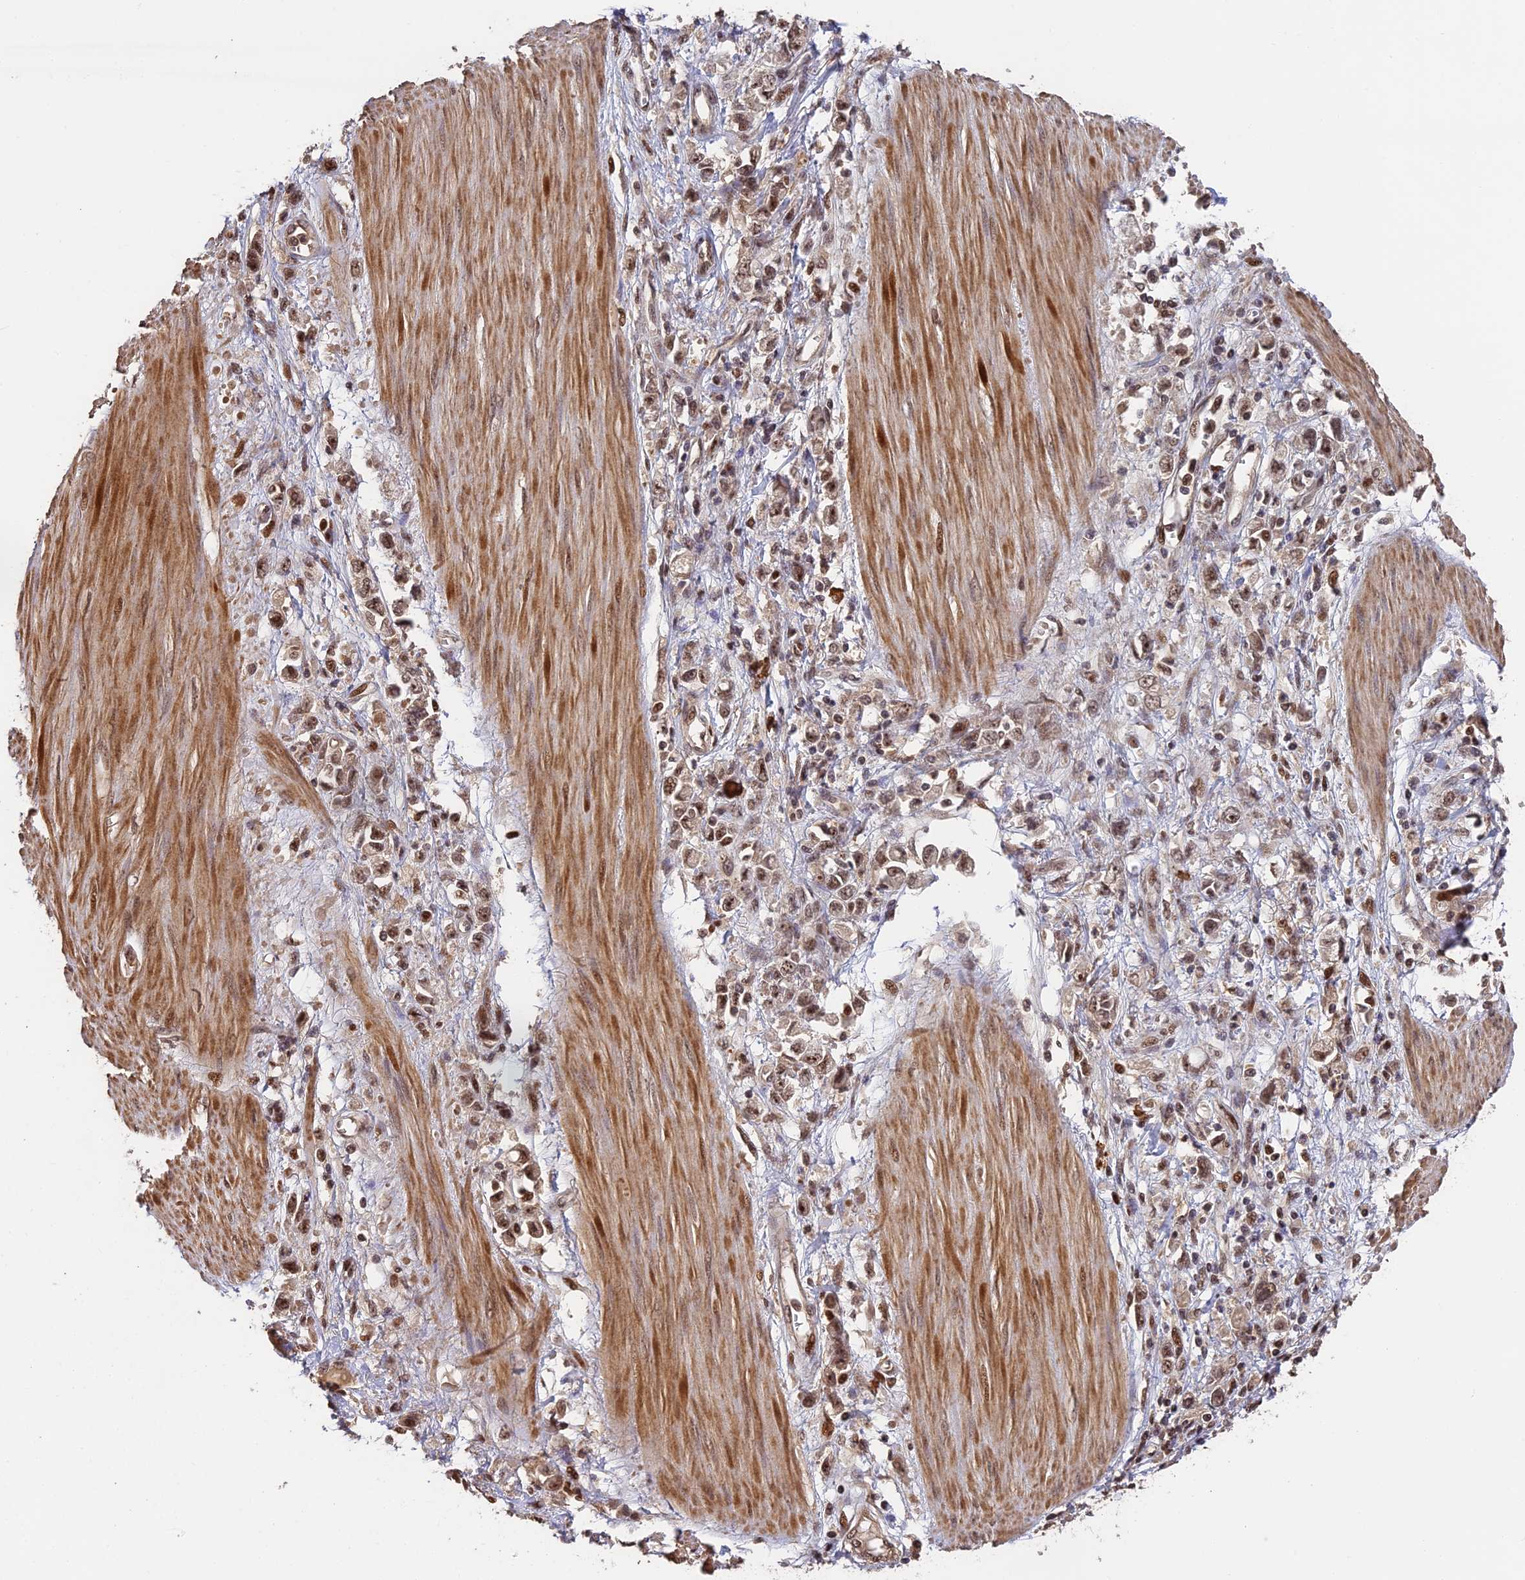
{"staining": {"intensity": "moderate", "quantity": ">75%", "location": "nuclear"}, "tissue": "stomach cancer", "cell_type": "Tumor cells", "image_type": "cancer", "snomed": [{"axis": "morphology", "description": "Adenocarcinoma, NOS"}, {"axis": "topography", "description": "Stomach"}], "caption": "Immunohistochemistry (IHC) (DAB) staining of stomach adenocarcinoma reveals moderate nuclear protein staining in about >75% of tumor cells. The protein is stained brown, and the nuclei are stained in blue (DAB (3,3'-diaminobenzidine) IHC with brightfield microscopy, high magnification).", "gene": "OSBPL1A", "patient": {"sex": "female", "age": 76}}